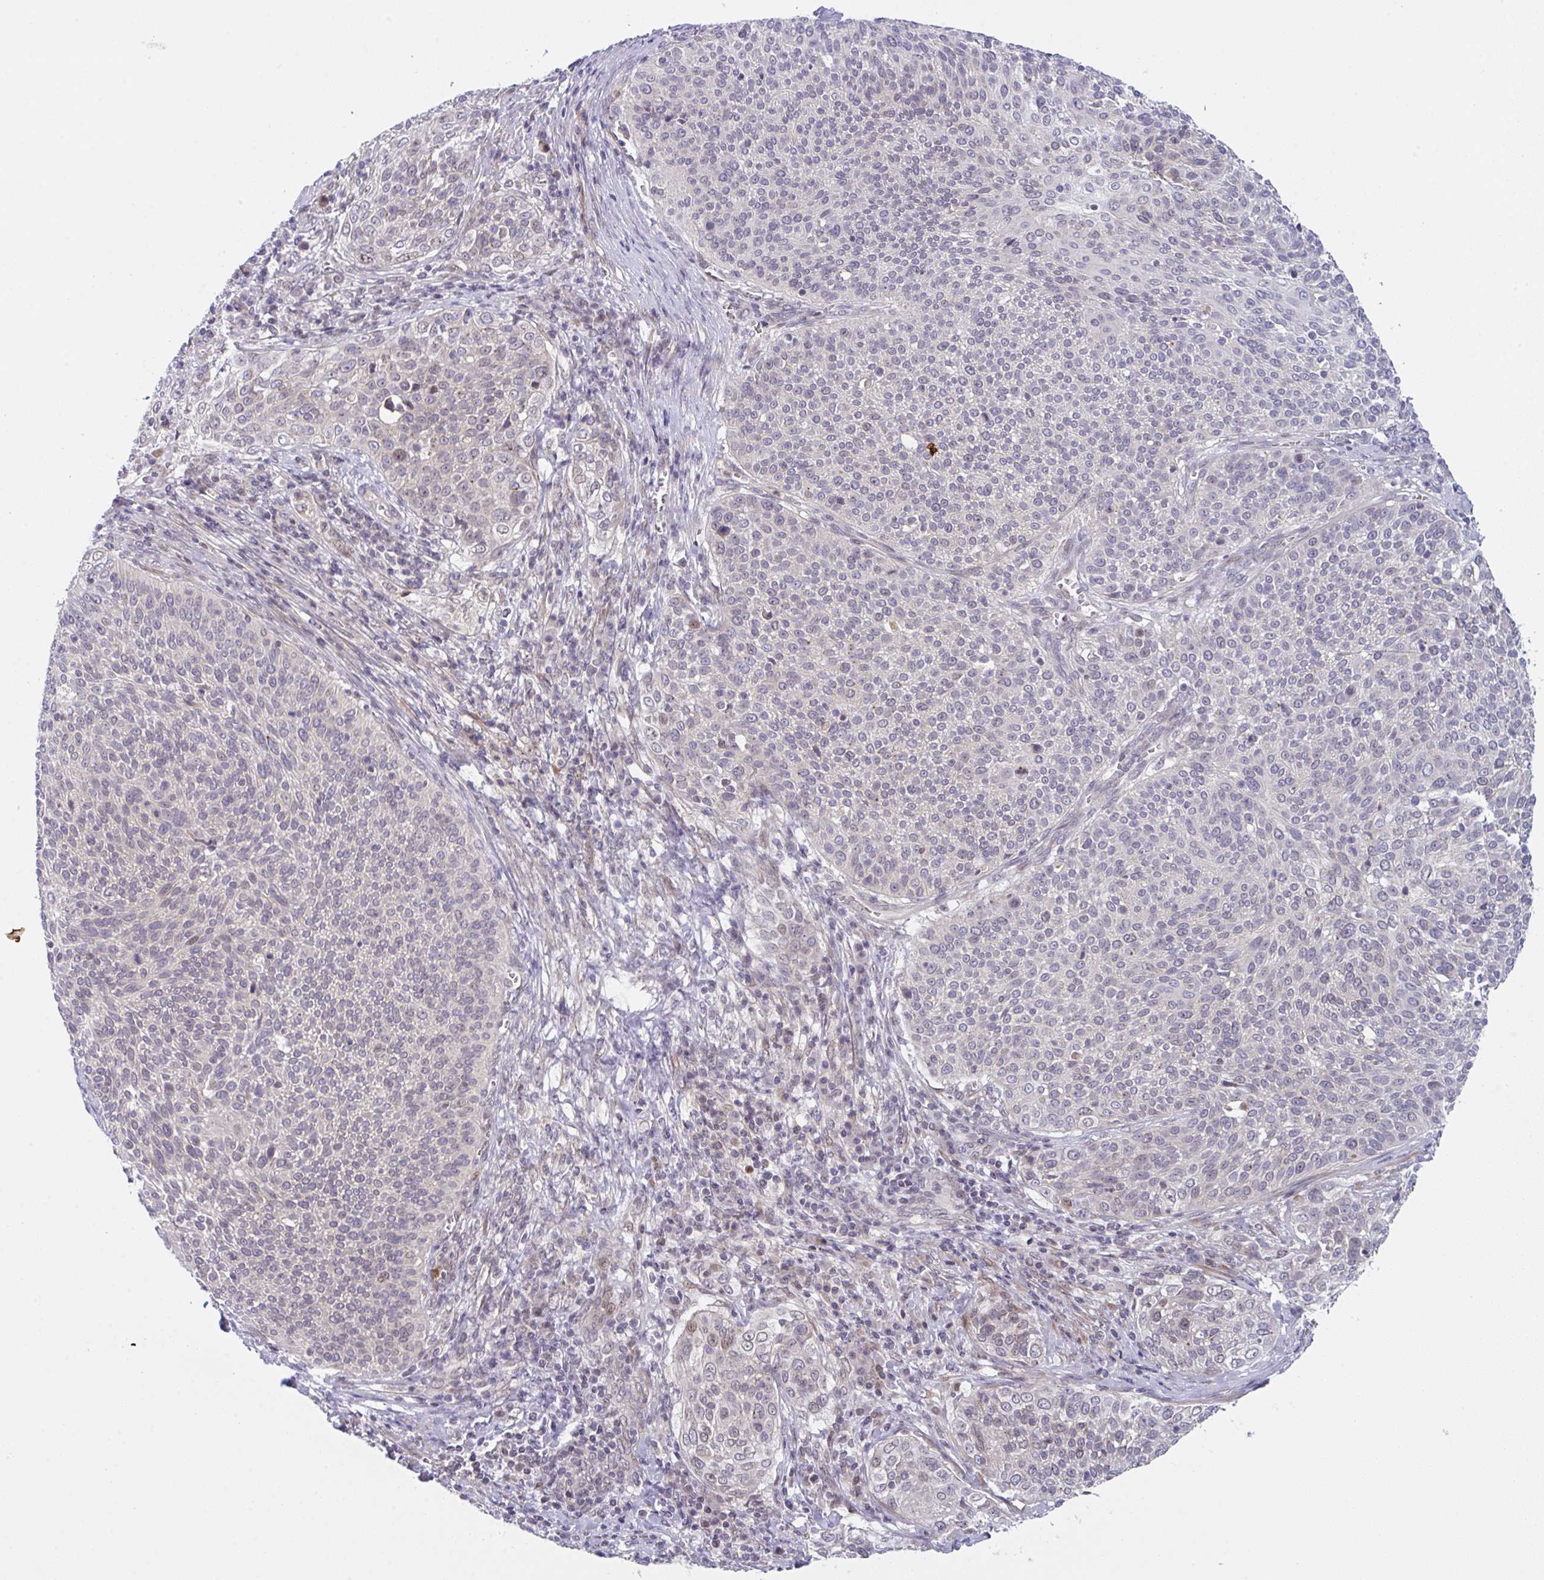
{"staining": {"intensity": "weak", "quantity": "<25%", "location": "cytoplasmic/membranous,nuclear"}, "tissue": "cervical cancer", "cell_type": "Tumor cells", "image_type": "cancer", "snomed": [{"axis": "morphology", "description": "Squamous cell carcinoma, NOS"}, {"axis": "topography", "description": "Cervix"}], "caption": "An immunohistochemistry (IHC) histopathology image of cervical cancer is shown. There is no staining in tumor cells of cervical cancer. Brightfield microscopy of immunohistochemistry (IHC) stained with DAB (brown) and hematoxylin (blue), captured at high magnification.", "gene": "RBM18", "patient": {"sex": "female", "age": 31}}